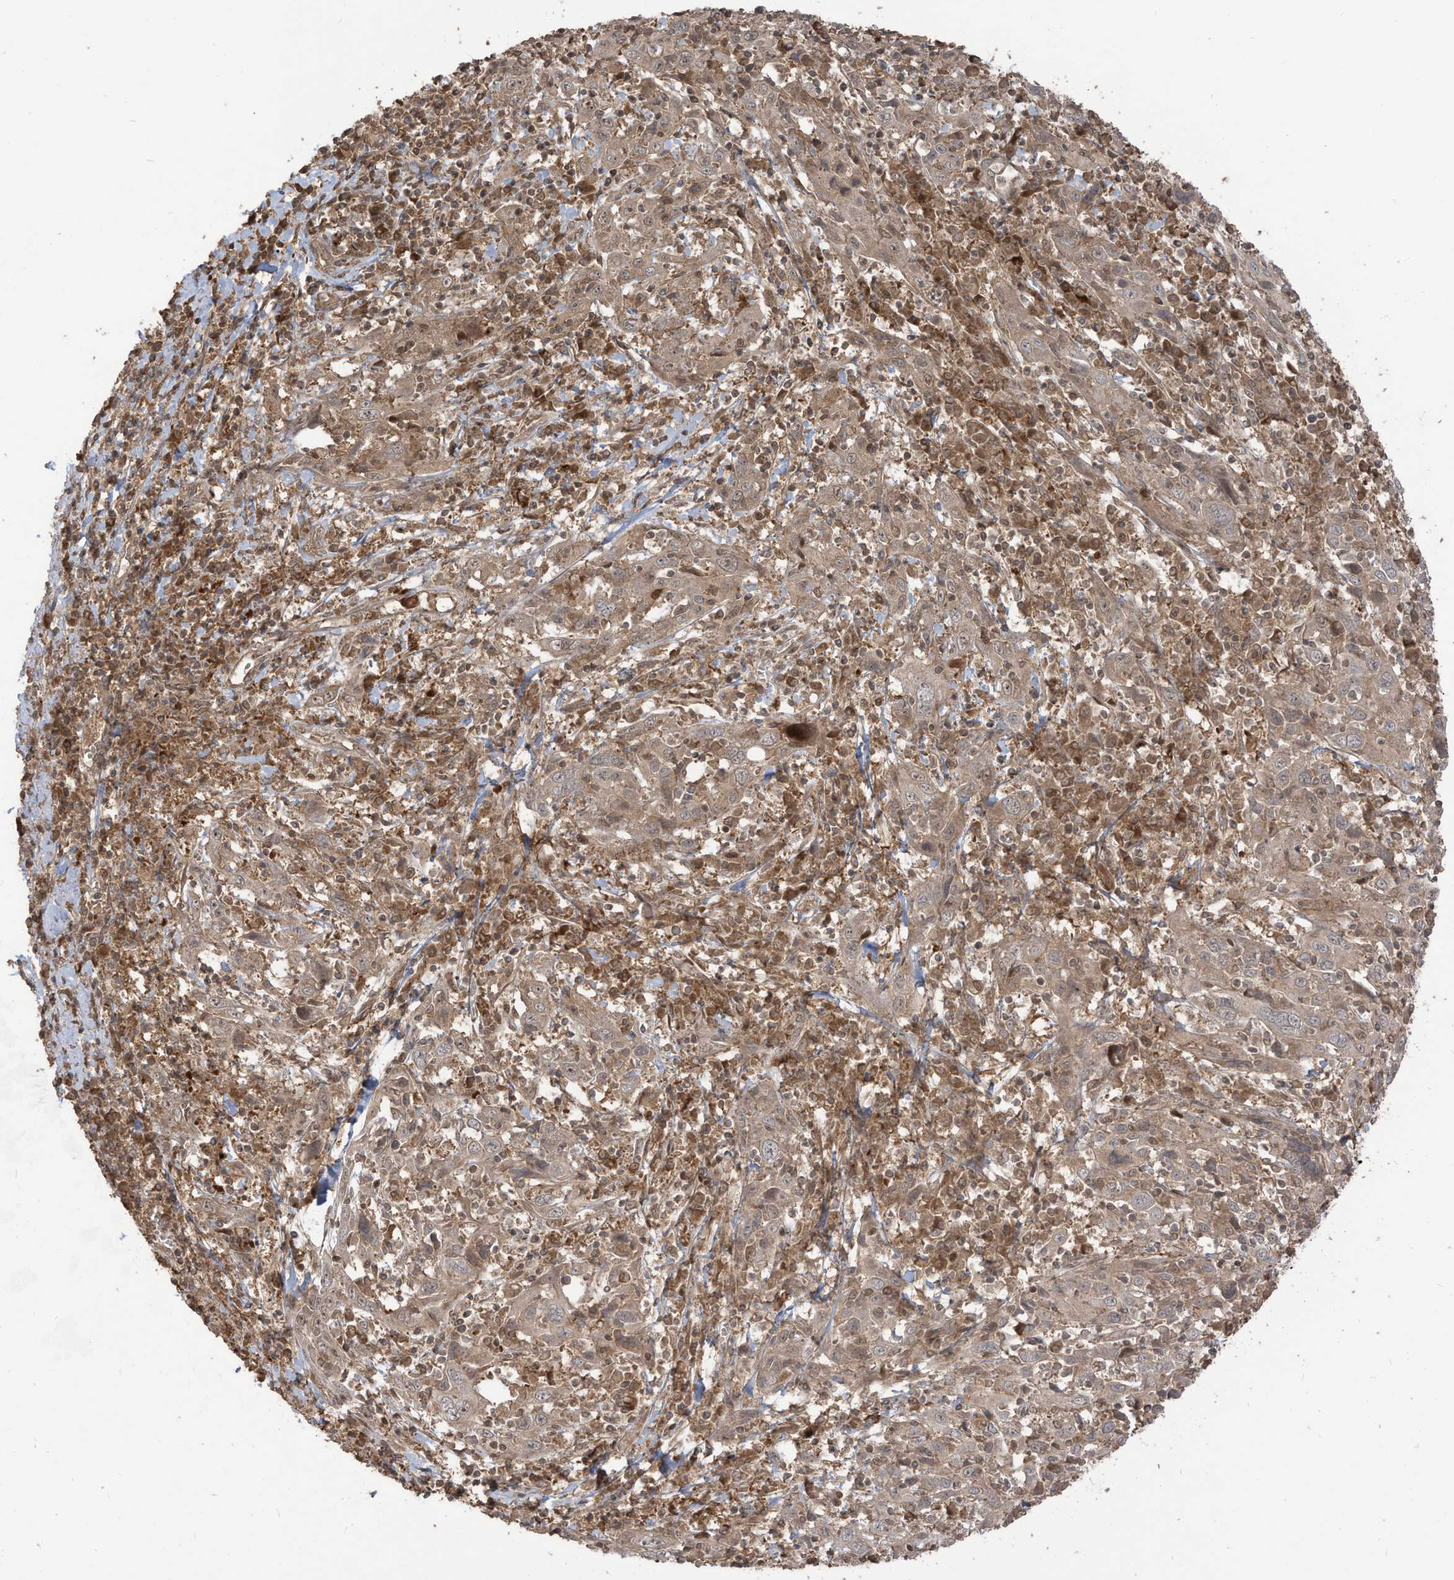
{"staining": {"intensity": "weak", "quantity": ">75%", "location": "cytoplasmic/membranous"}, "tissue": "cervical cancer", "cell_type": "Tumor cells", "image_type": "cancer", "snomed": [{"axis": "morphology", "description": "Squamous cell carcinoma, NOS"}, {"axis": "topography", "description": "Cervix"}], "caption": "Immunohistochemical staining of cervical cancer exhibits low levels of weak cytoplasmic/membranous staining in approximately >75% of tumor cells.", "gene": "CARF", "patient": {"sex": "female", "age": 46}}